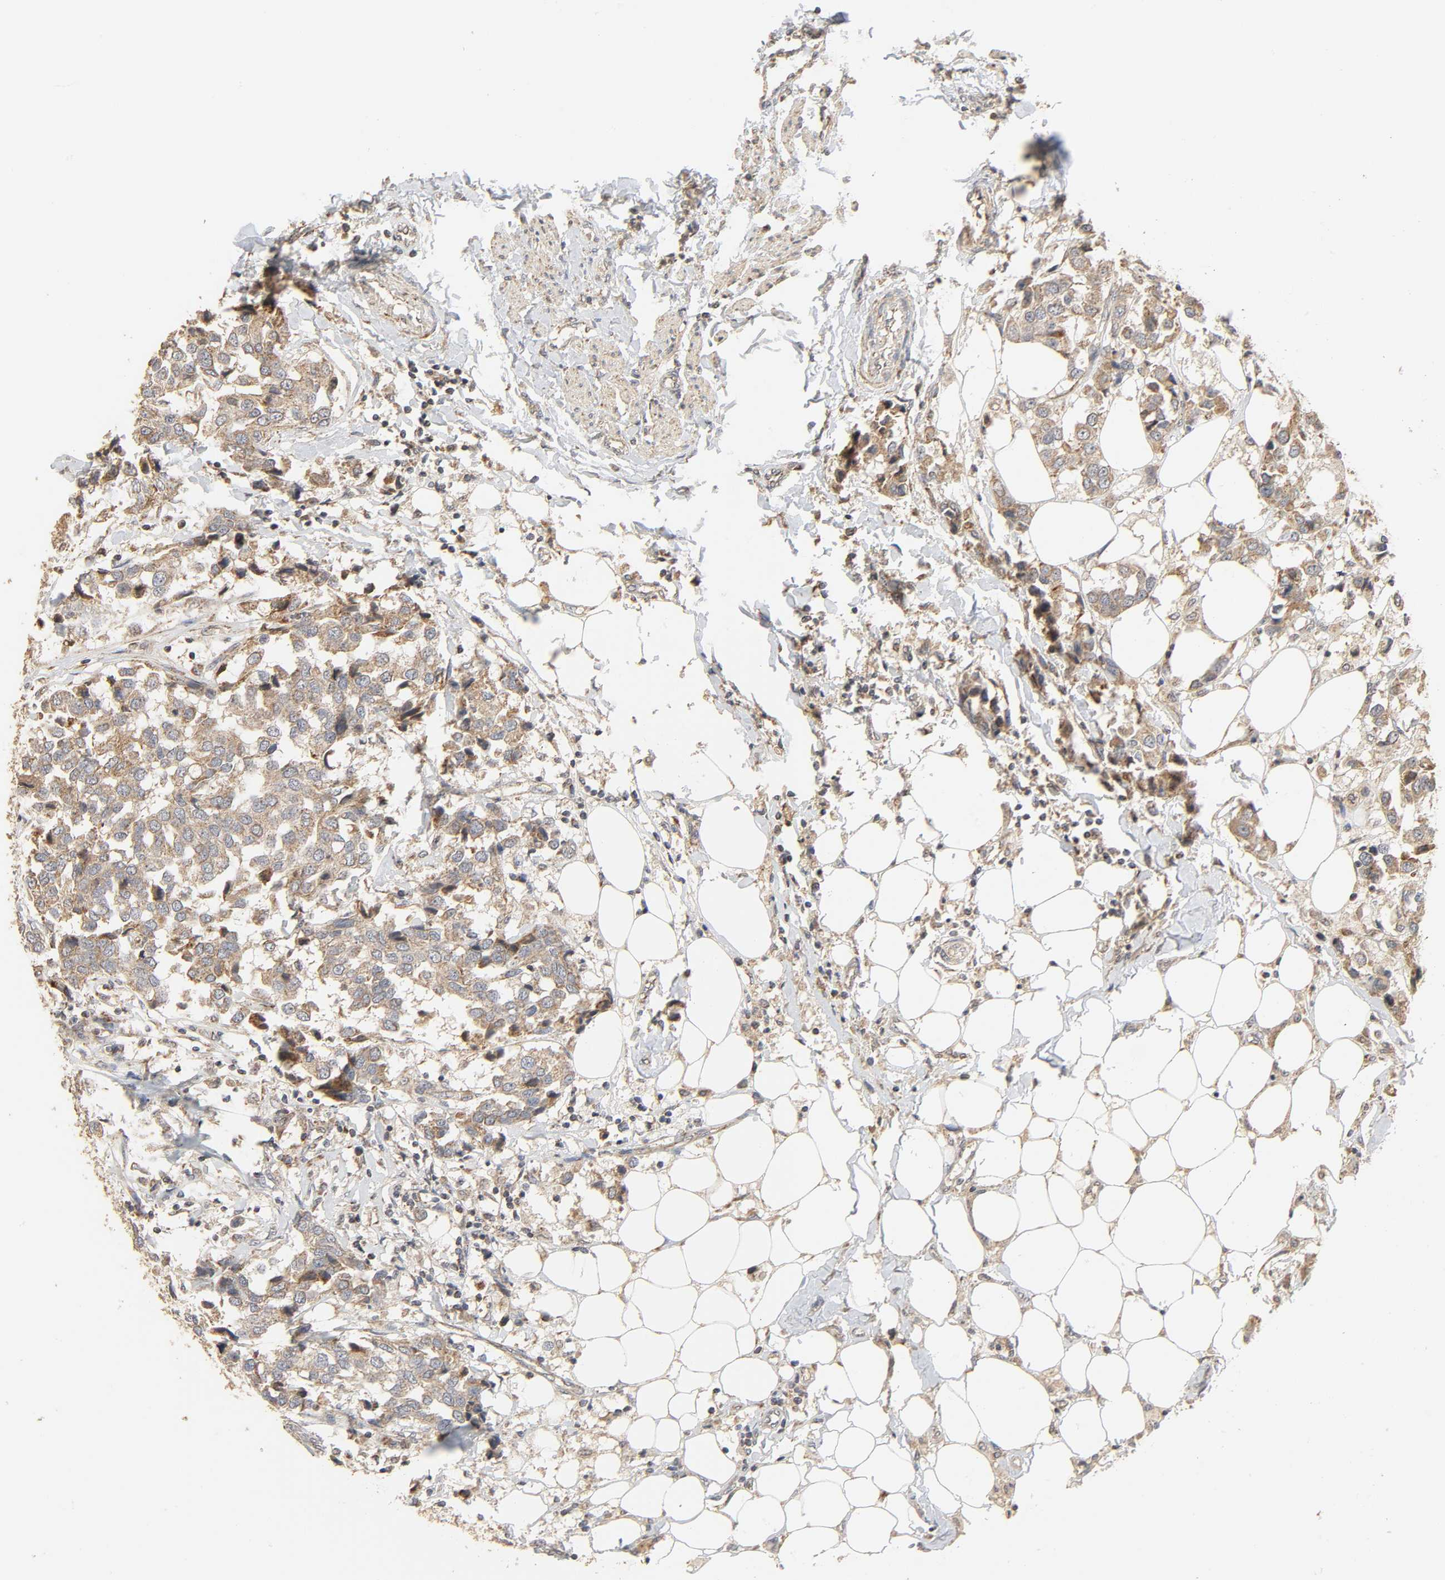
{"staining": {"intensity": "weak", "quantity": ">75%", "location": "cytoplasmic/membranous"}, "tissue": "breast cancer", "cell_type": "Tumor cells", "image_type": "cancer", "snomed": [{"axis": "morphology", "description": "Duct carcinoma"}, {"axis": "topography", "description": "Breast"}], "caption": "A photomicrograph of human intraductal carcinoma (breast) stained for a protein displays weak cytoplasmic/membranous brown staining in tumor cells. (IHC, brightfield microscopy, high magnification).", "gene": "CLEC4E", "patient": {"sex": "female", "age": 80}}